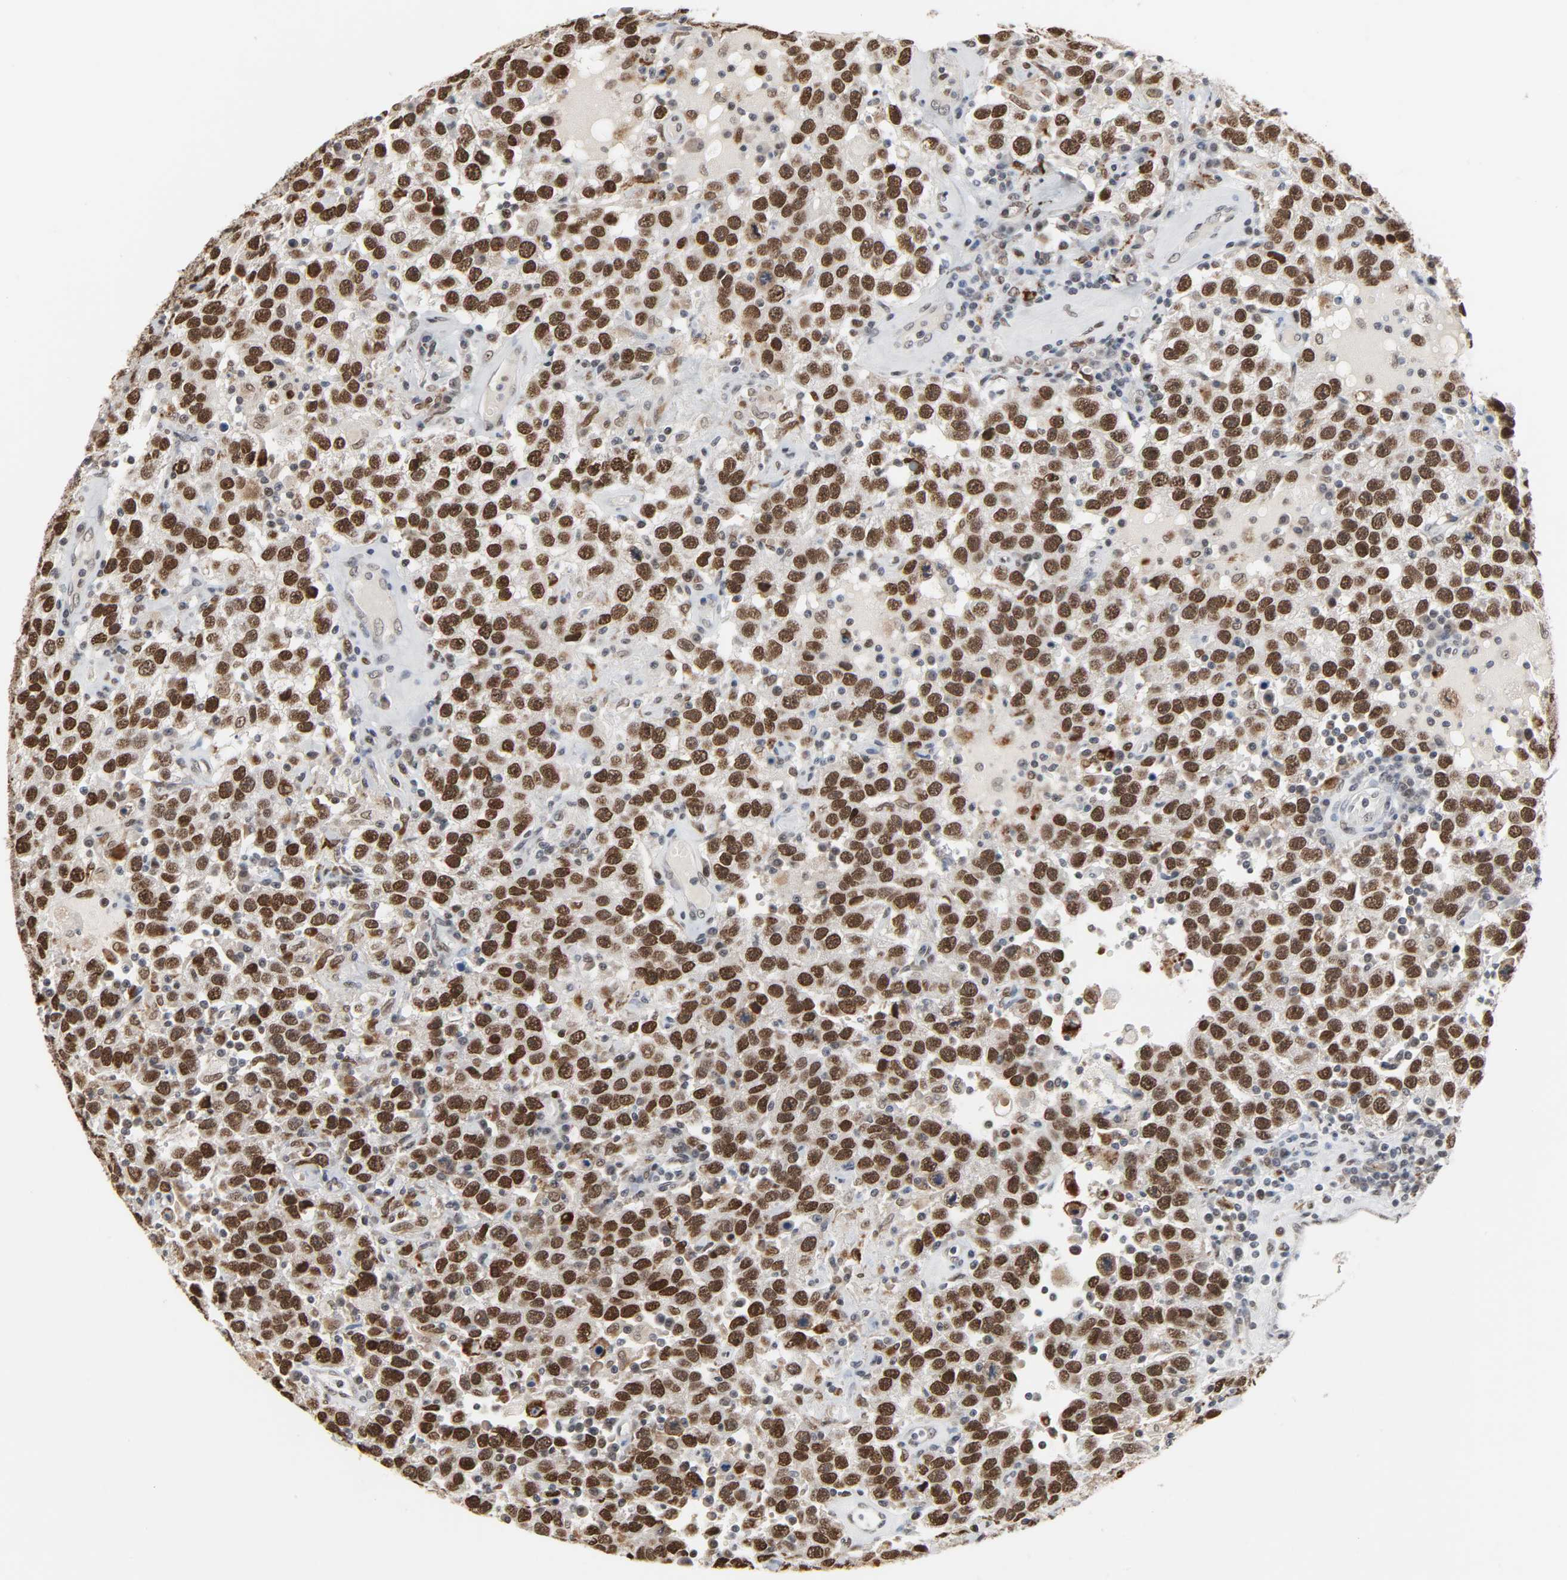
{"staining": {"intensity": "strong", "quantity": ">75%", "location": "nuclear"}, "tissue": "testis cancer", "cell_type": "Tumor cells", "image_type": "cancer", "snomed": [{"axis": "morphology", "description": "Seminoma, NOS"}, {"axis": "topography", "description": "Testis"}], "caption": "Seminoma (testis) stained with DAB IHC reveals high levels of strong nuclear staining in approximately >75% of tumor cells. The protein of interest is stained brown, and the nuclei are stained in blue (DAB IHC with brightfield microscopy, high magnification).", "gene": "DAZAP1", "patient": {"sex": "male", "age": 41}}